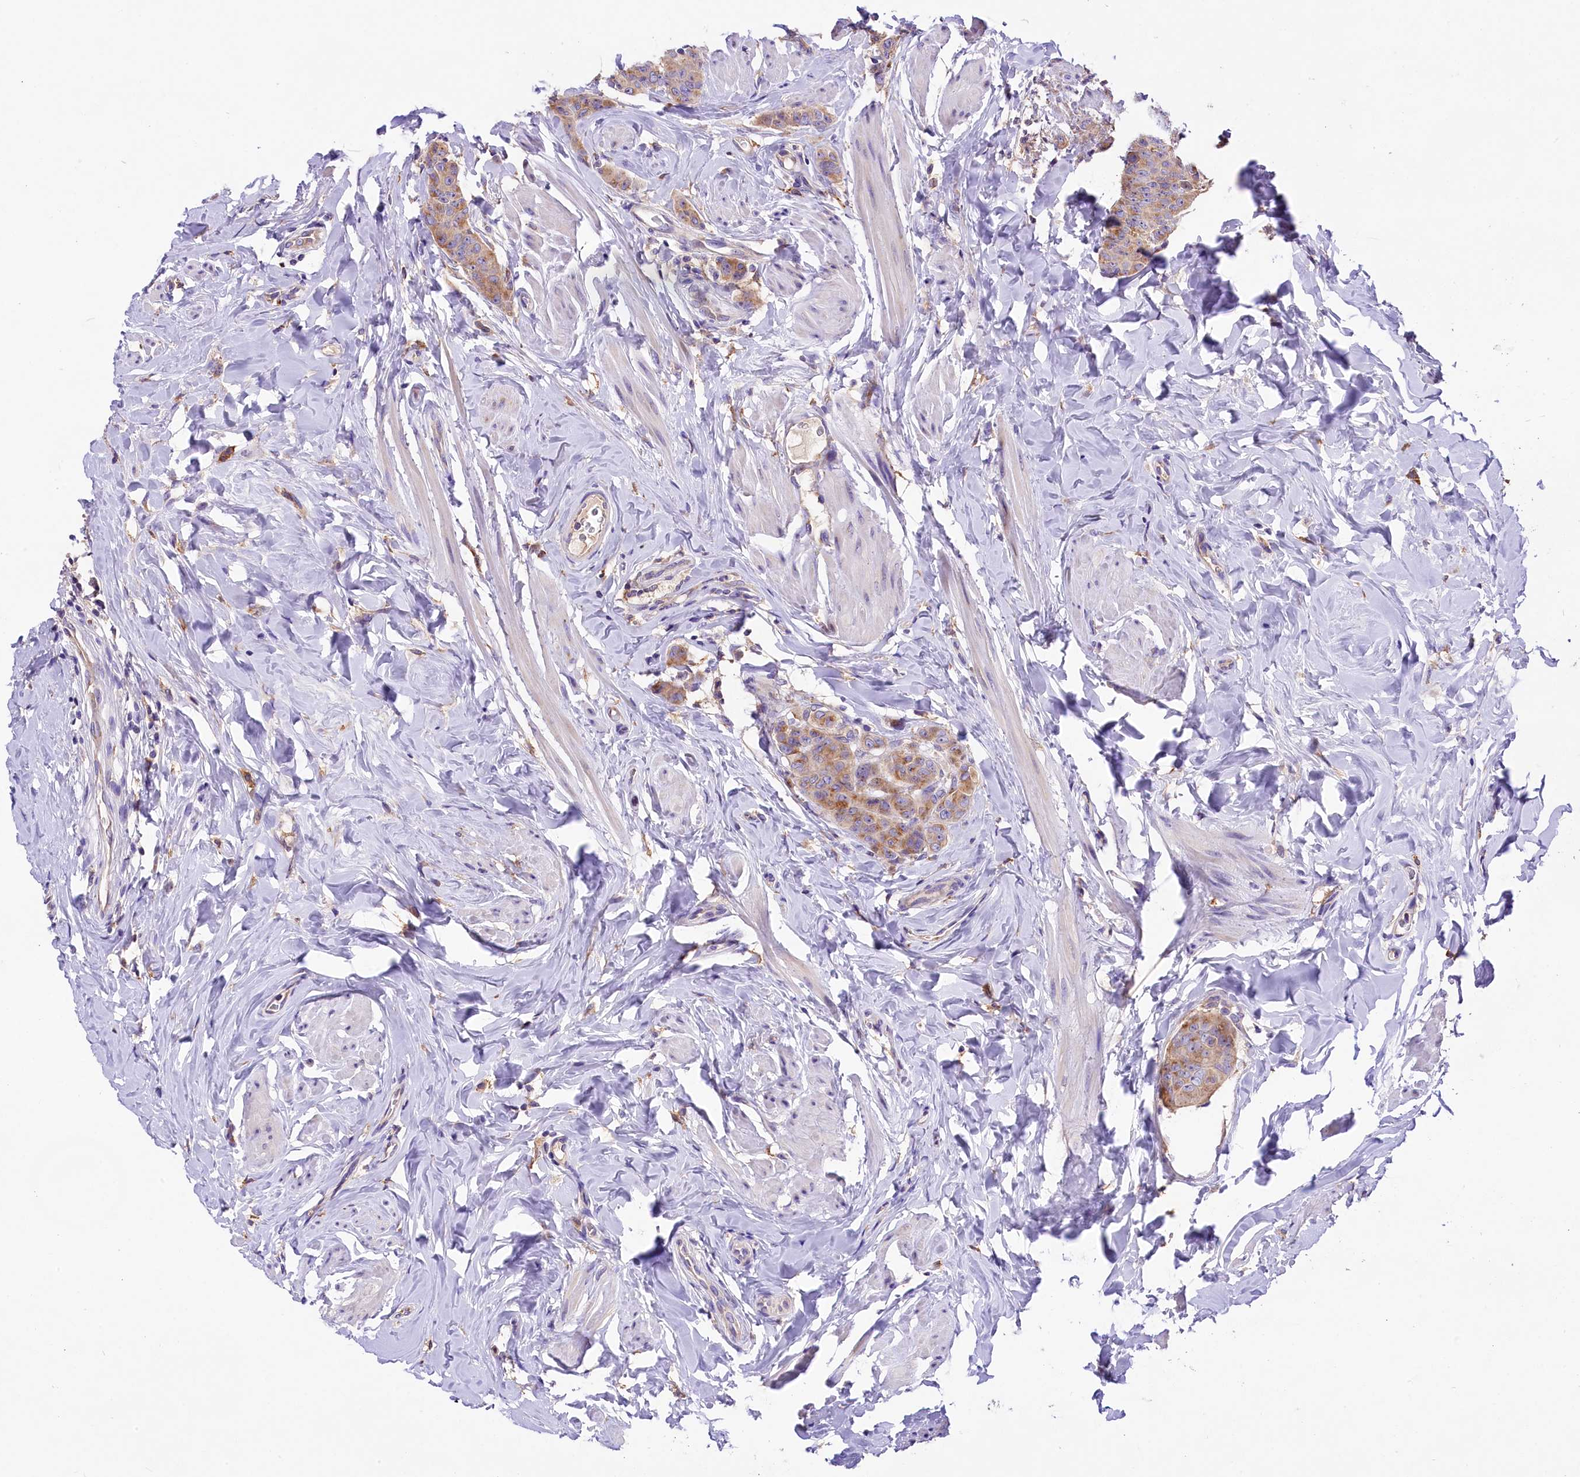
{"staining": {"intensity": "moderate", "quantity": "25%-75%", "location": "cytoplasmic/membranous"}, "tissue": "breast cancer", "cell_type": "Tumor cells", "image_type": "cancer", "snomed": [{"axis": "morphology", "description": "Duct carcinoma"}, {"axis": "topography", "description": "Breast"}], "caption": "This histopathology image shows immunohistochemistry (IHC) staining of intraductal carcinoma (breast), with medium moderate cytoplasmic/membranous positivity in about 25%-75% of tumor cells.", "gene": "PEMT", "patient": {"sex": "female", "age": 40}}